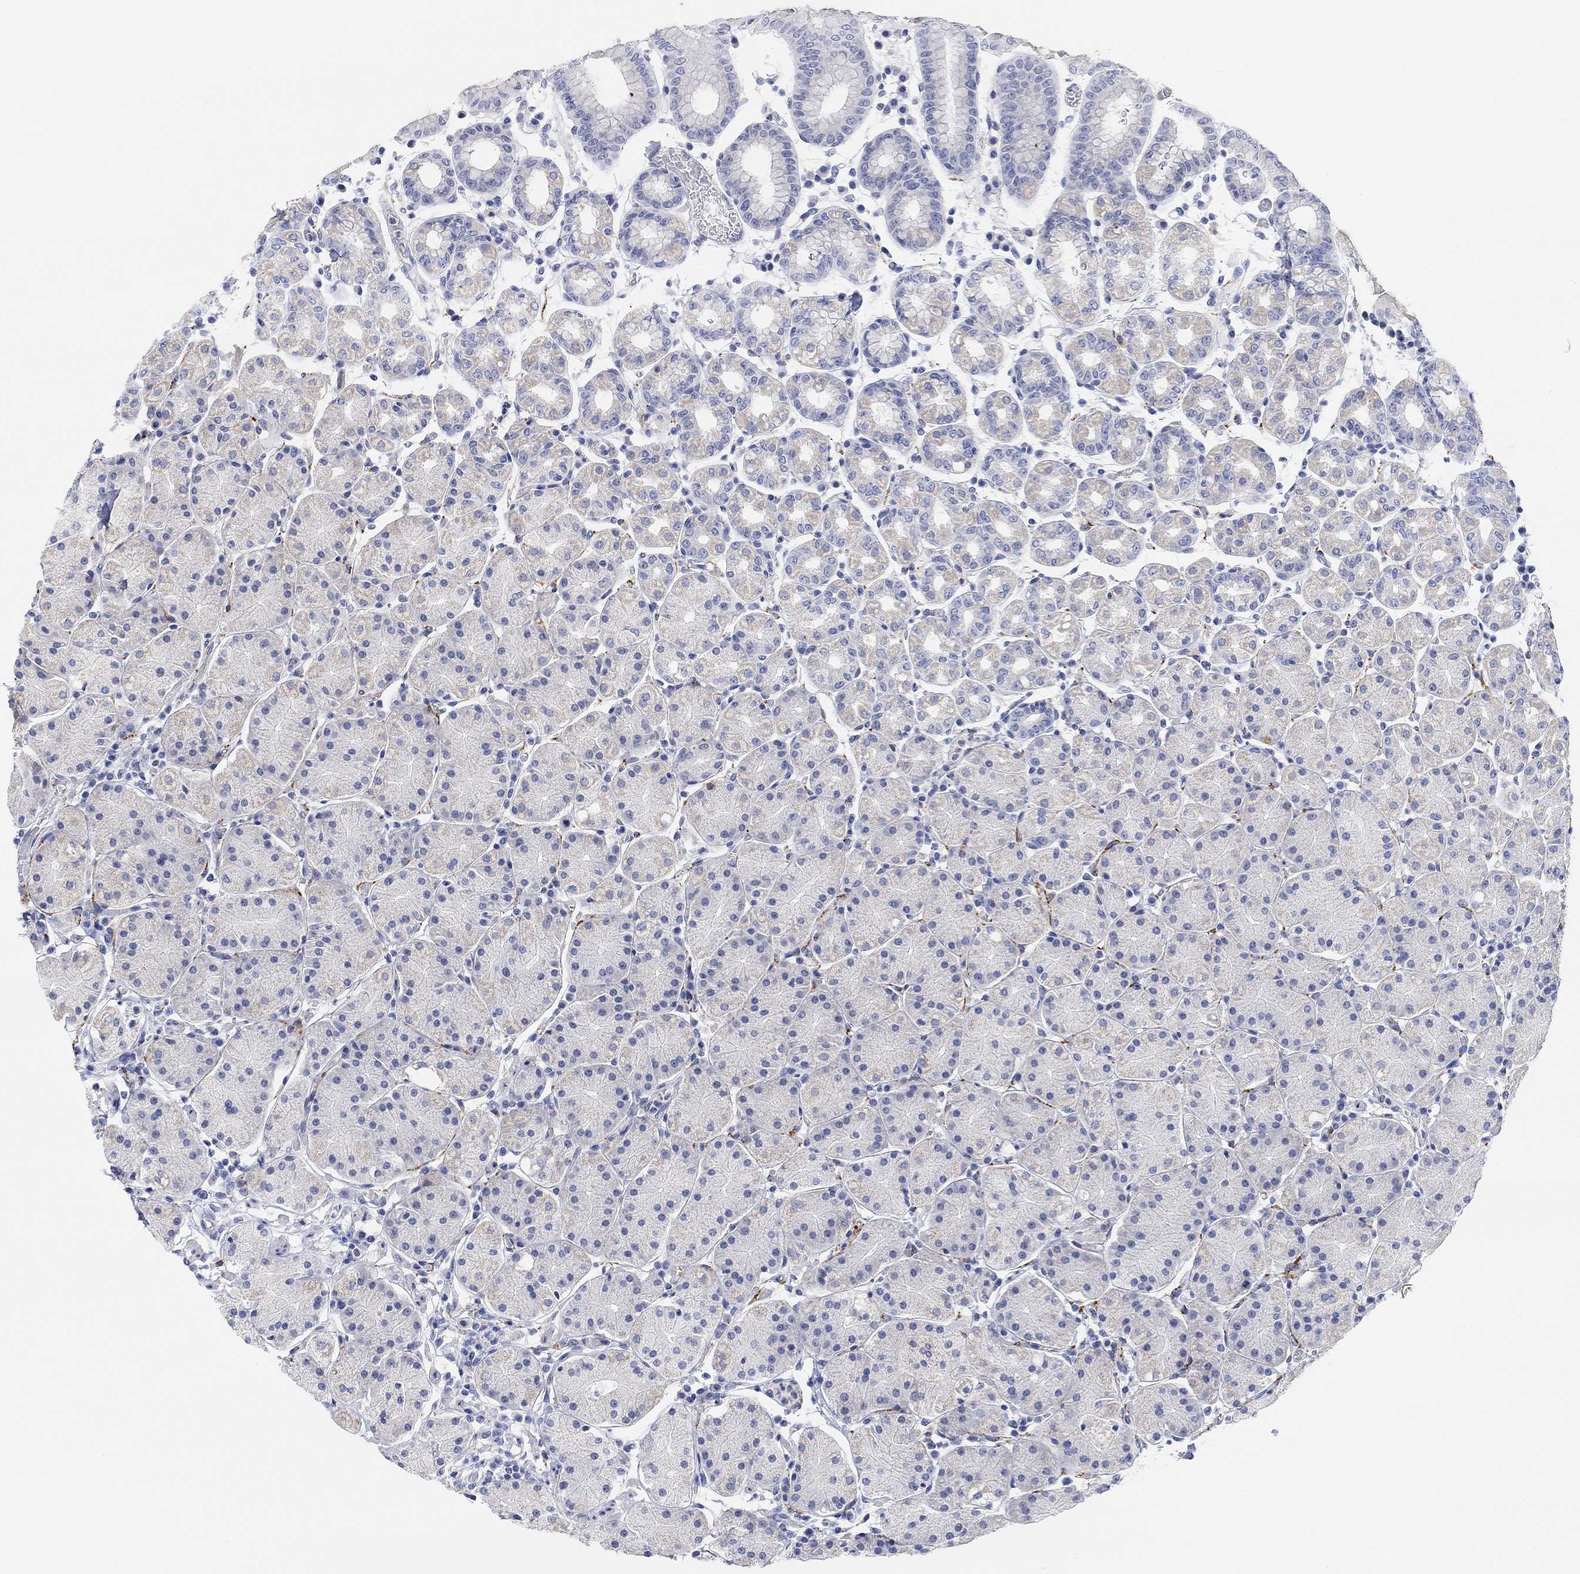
{"staining": {"intensity": "negative", "quantity": "none", "location": "none"}, "tissue": "stomach", "cell_type": "Glandular cells", "image_type": "normal", "snomed": [{"axis": "morphology", "description": "Normal tissue, NOS"}, {"axis": "topography", "description": "Stomach"}], "caption": "Glandular cells are negative for protein expression in unremarkable human stomach. (Immunohistochemistry (ihc), brightfield microscopy, high magnification).", "gene": "VAT1L", "patient": {"sex": "male", "age": 54}}